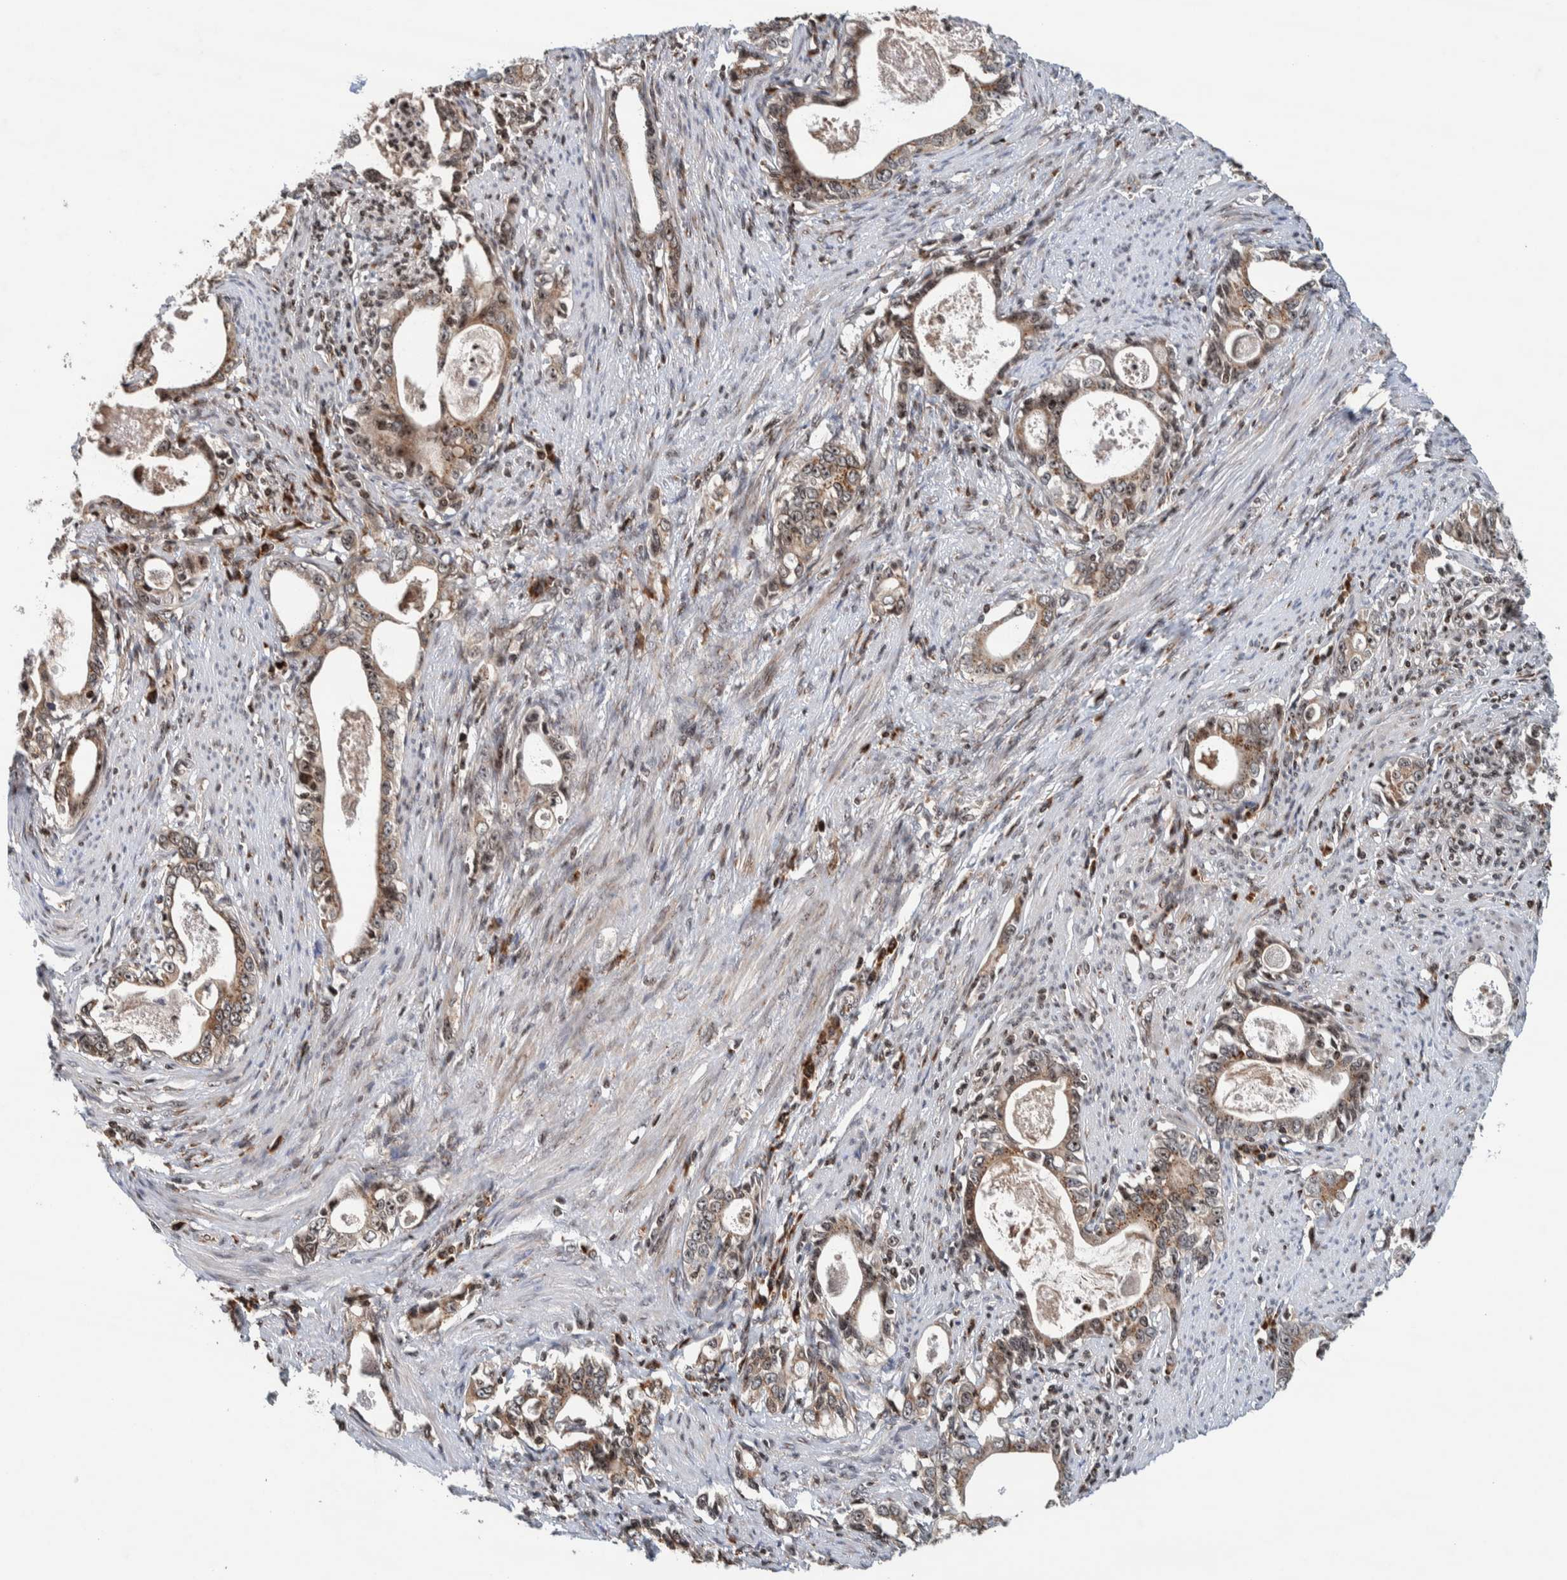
{"staining": {"intensity": "weak", "quantity": ">75%", "location": "cytoplasmic/membranous"}, "tissue": "stomach cancer", "cell_type": "Tumor cells", "image_type": "cancer", "snomed": [{"axis": "morphology", "description": "Adenocarcinoma, NOS"}, {"axis": "topography", "description": "Stomach, lower"}], "caption": "Immunohistochemistry (IHC) (DAB) staining of human adenocarcinoma (stomach) shows weak cytoplasmic/membranous protein staining in approximately >75% of tumor cells.", "gene": "CCDC182", "patient": {"sex": "female", "age": 72}}